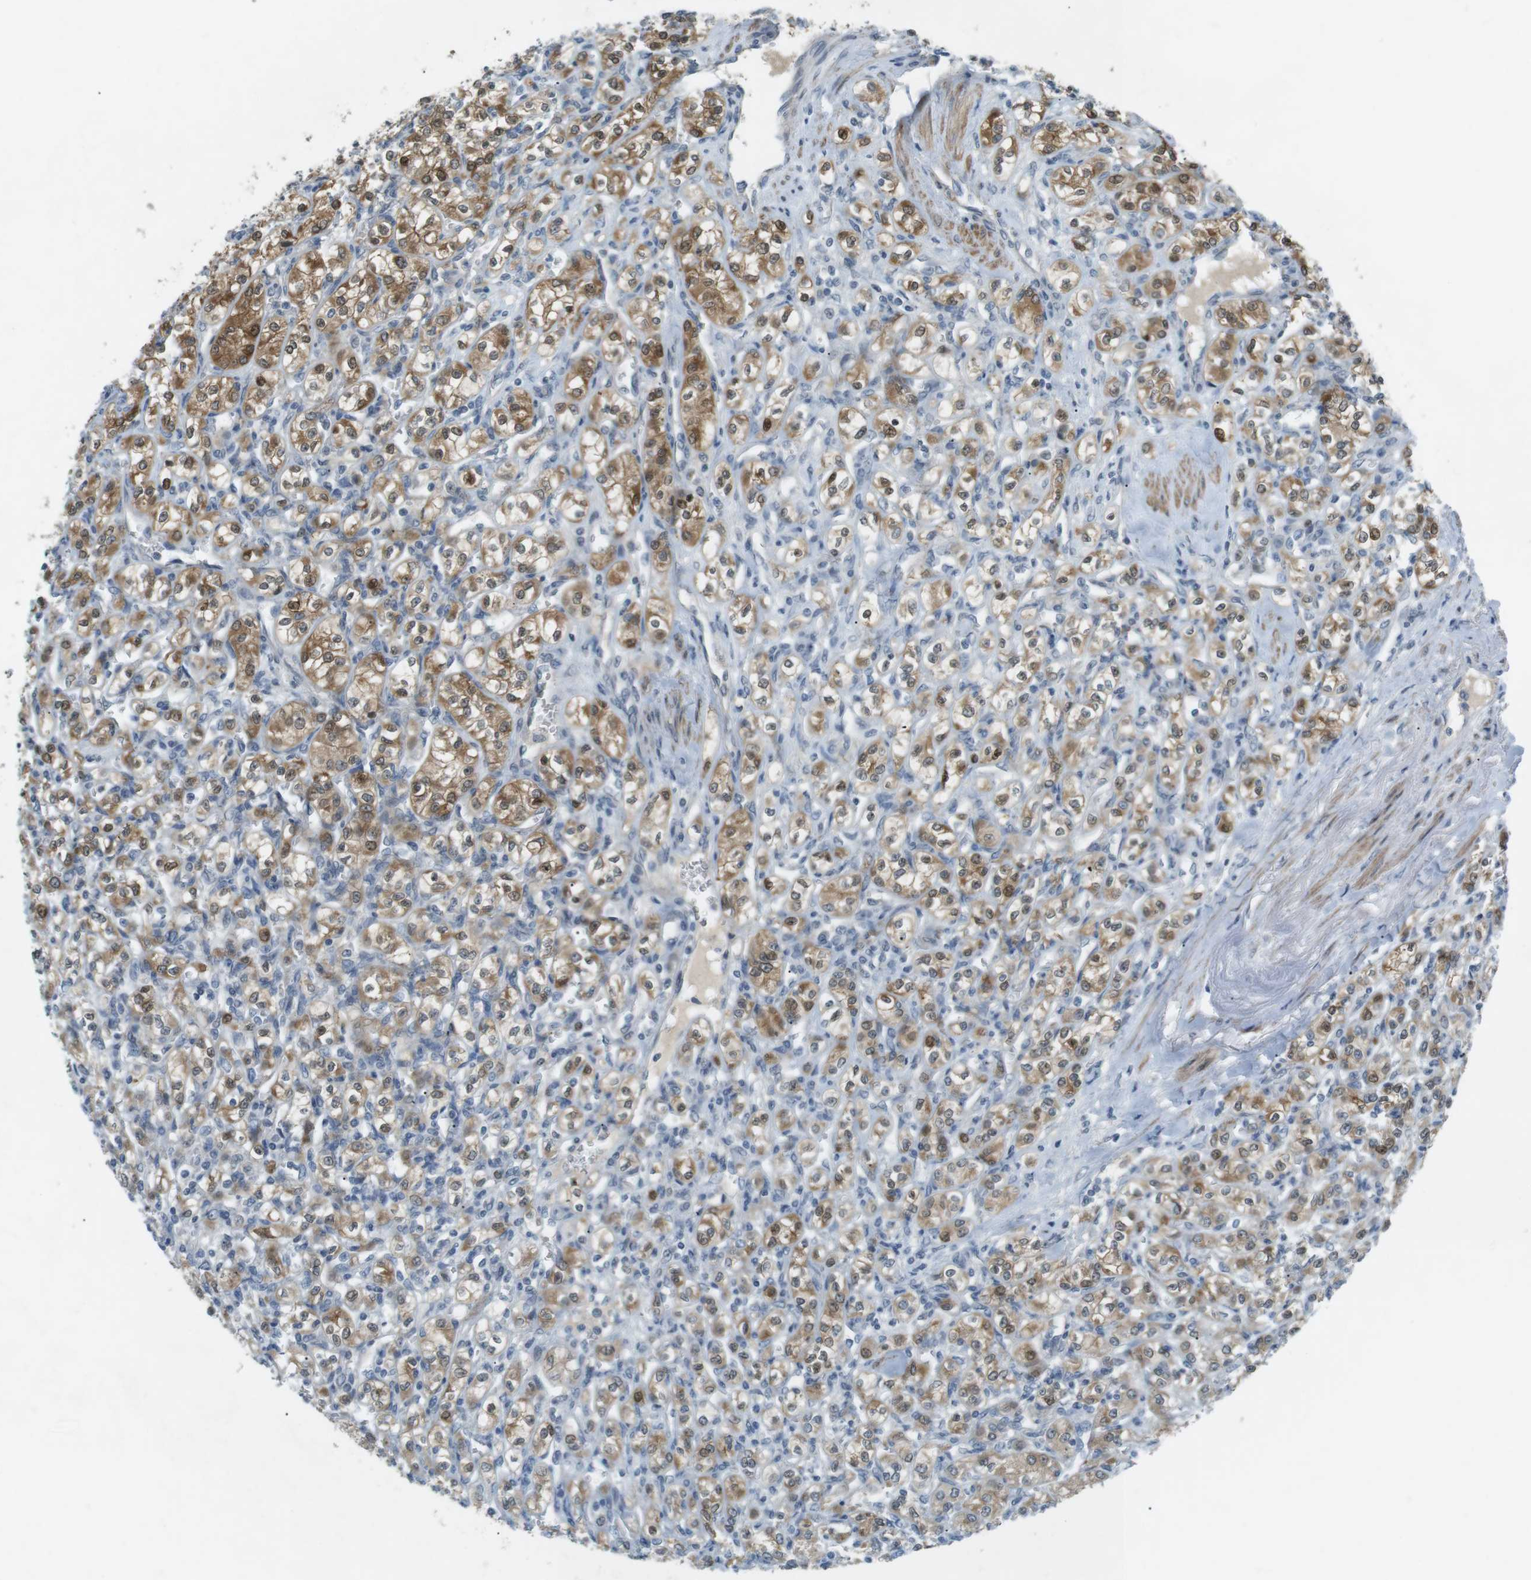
{"staining": {"intensity": "moderate", "quantity": "25%-75%", "location": "cytoplasmic/membranous,nuclear"}, "tissue": "renal cancer", "cell_type": "Tumor cells", "image_type": "cancer", "snomed": [{"axis": "morphology", "description": "Adenocarcinoma, NOS"}, {"axis": "topography", "description": "Kidney"}], "caption": "Brown immunohistochemical staining in human renal cancer (adenocarcinoma) reveals moderate cytoplasmic/membranous and nuclear staining in approximately 25%-75% of tumor cells. (DAB IHC, brown staining for protein, blue staining for nuclei).", "gene": "RTN3", "patient": {"sex": "male", "age": 77}}